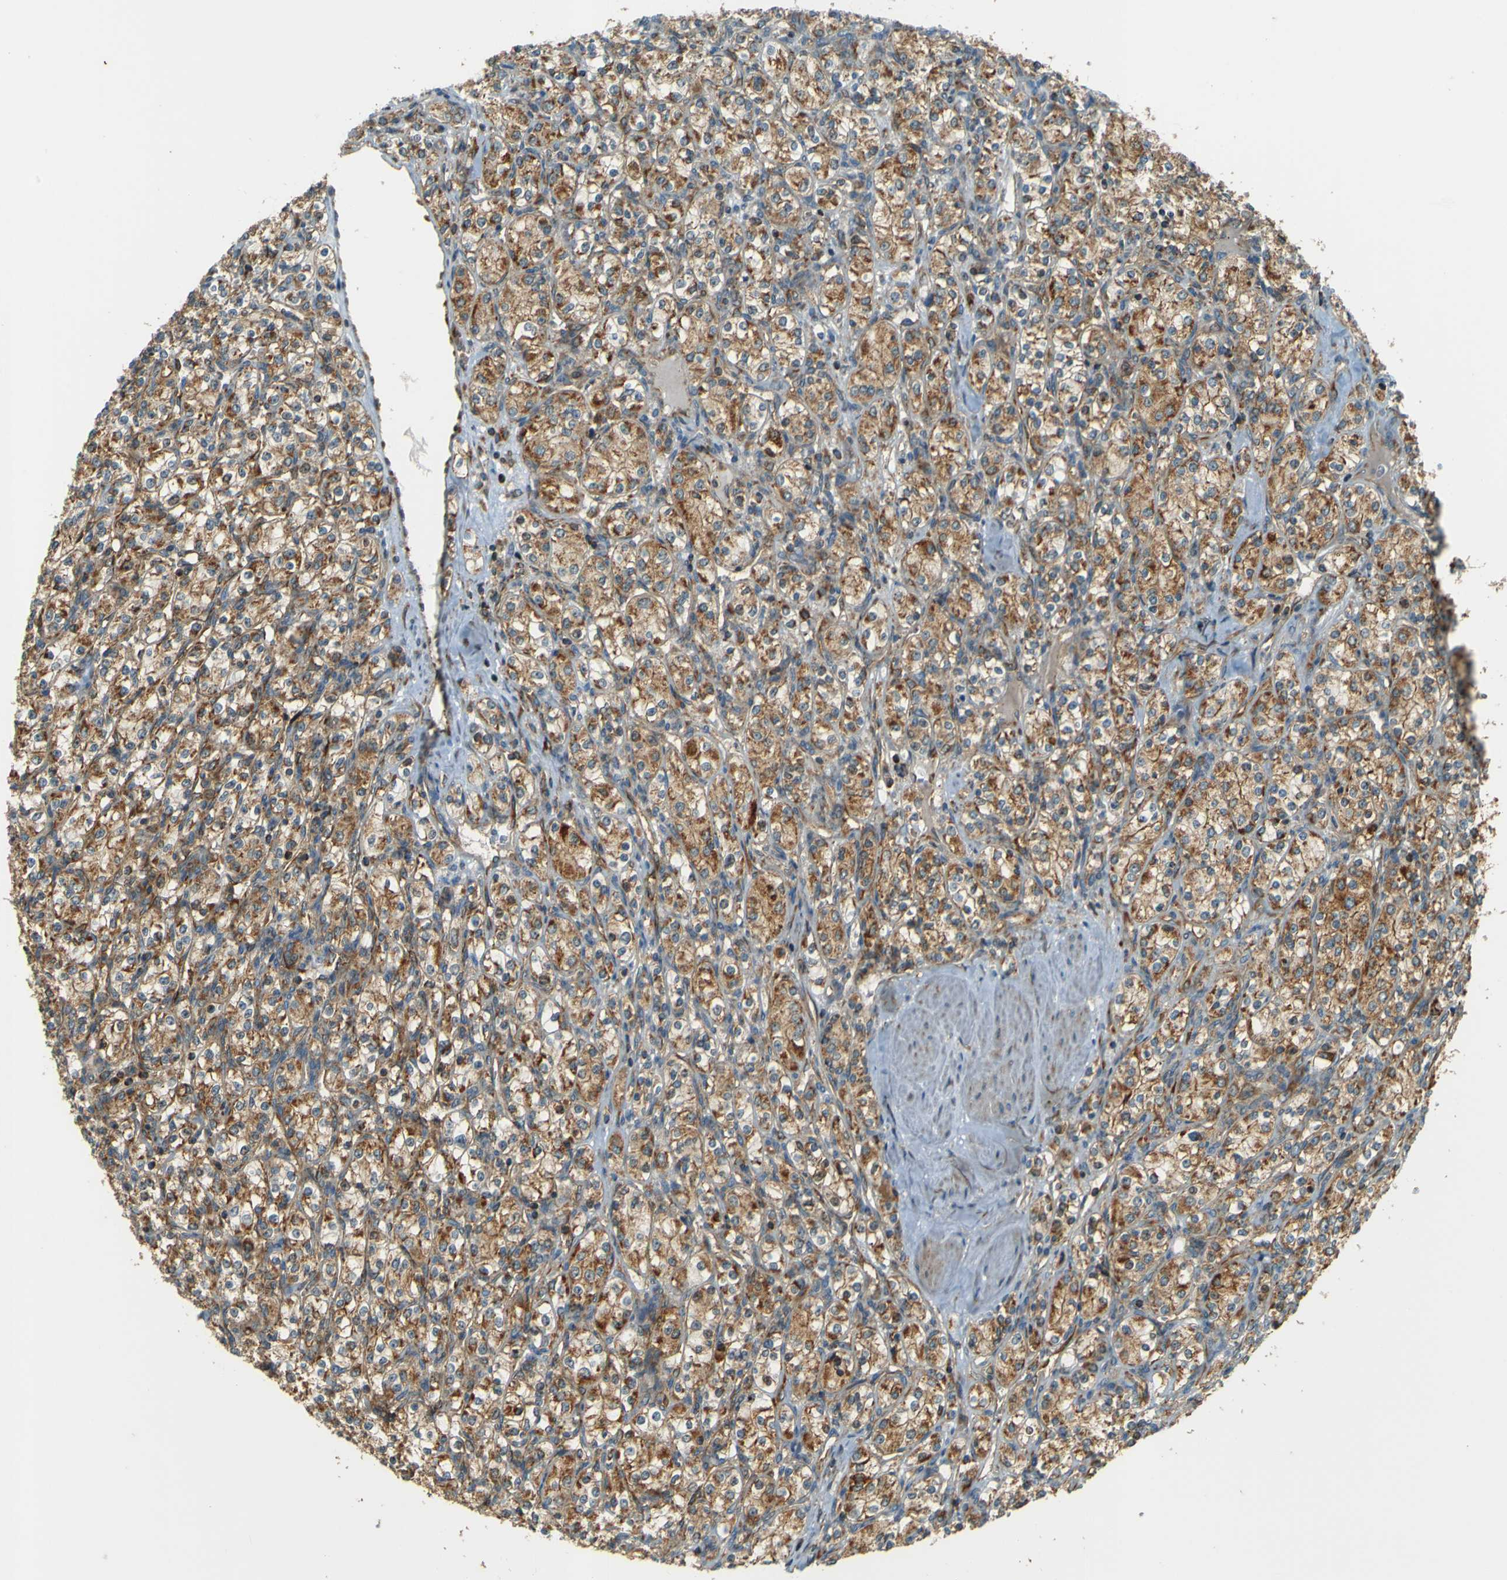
{"staining": {"intensity": "strong", "quantity": "25%-75%", "location": "cytoplasmic/membranous"}, "tissue": "renal cancer", "cell_type": "Tumor cells", "image_type": "cancer", "snomed": [{"axis": "morphology", "description": "Adenocarcinoma, NOS"}, {"axis": "topography", "description": "Kidney"}], "caption": "Brown immunohistochemical staining in renal cancer reveals strong cytoplasmic/membranous staining in about 25%-75% of tumor cells. The protein of interest is shown in brown color, while the nuclei are stained blue.", "gene": "DNAJC5", "patient": {"sex": "male", "age": 77}}